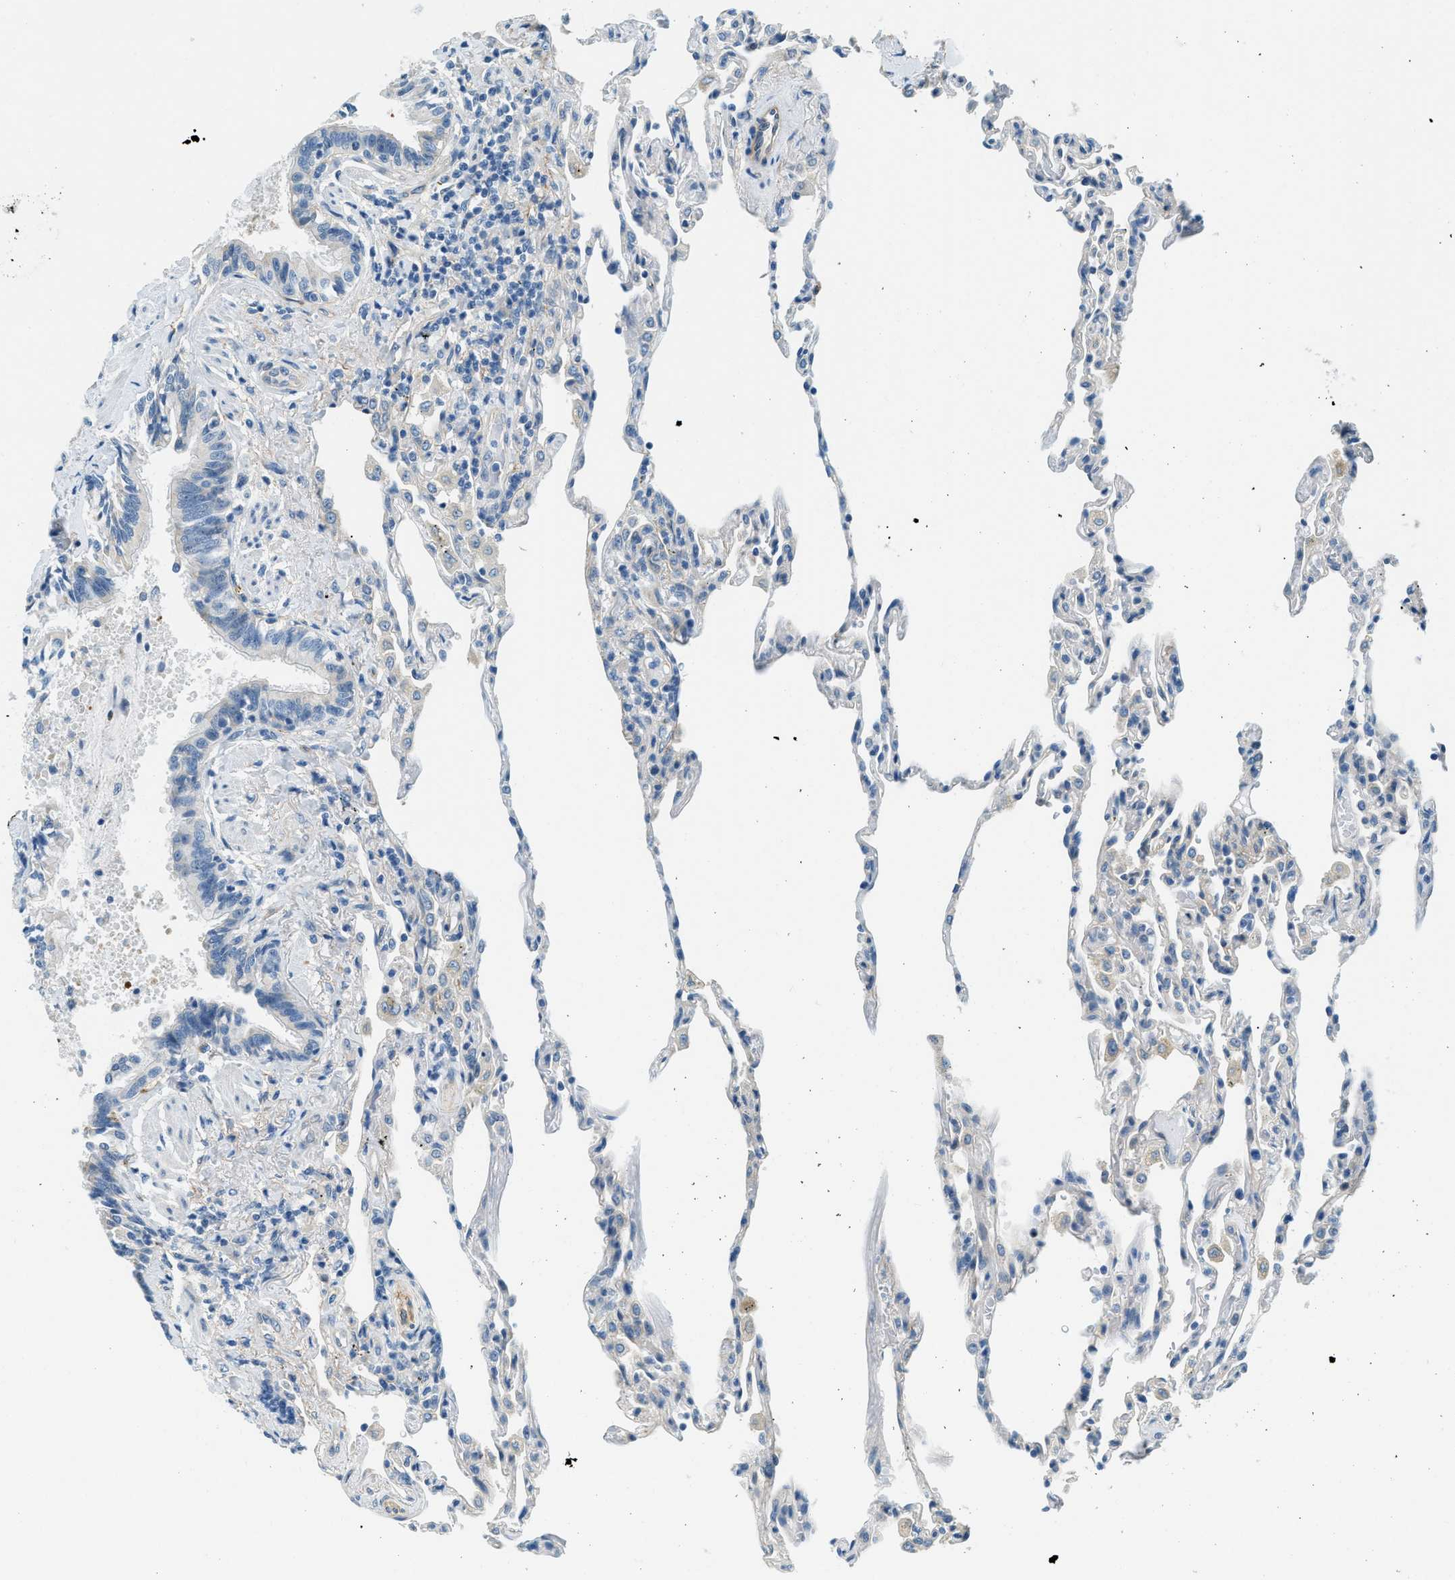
{"staining": {"intensity": "negative", "quantity": "none", "location": "none"}, "tissue": "lung", "cell_type": "Alveolar cells", "image_type": "normal", "snomed": [{"axis": "morphology", "description": "Normal tissue, NOS"}, {"axis": "topography", "description": "Lung"}], "caption": "High power microscopy micrograph of an immunohistochemistry image of unremarkable lung, revealing no significant positivity in alveolar cells.", "gene": "ZNF367", "patient": {"sex": "male", "age": 59}}